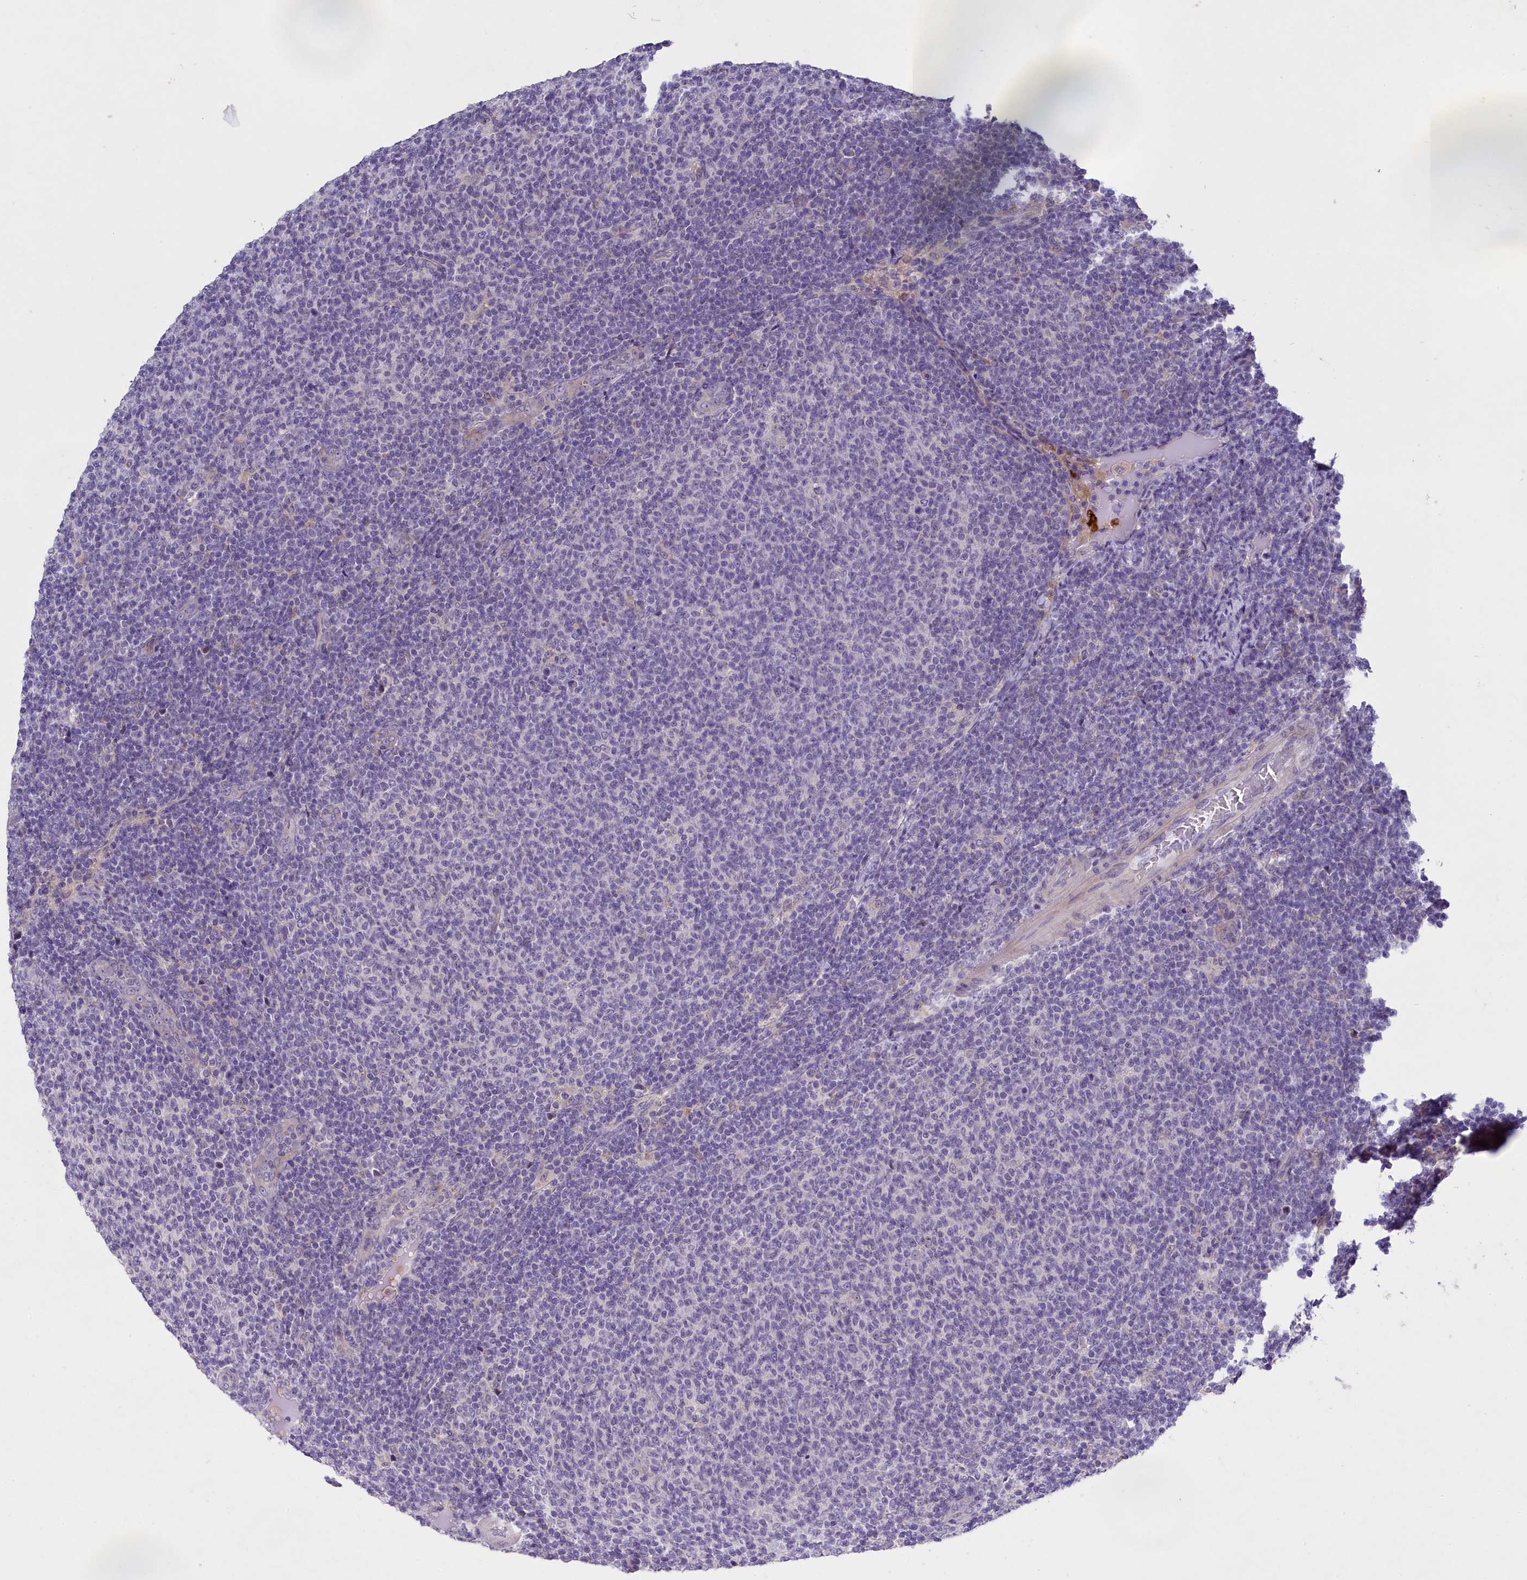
{"staining": {"intensity": "negative", "quantity": "none", "location": "none"}, "tissue": "lymphoma", "cell_type": "Tumor cells", "image_type": "cancer", "snomed": [{"axis": "morphology", "description": "Malignant lymphoma, non-Hodgkin's type, Low grade"}, {"axis": "topography", "description": "Lymph node"}], "caption": "The immunohistochemistry (IHC) image has no significant staining in tumor cells of malignant lymphoma, non-Hodgkin's type (low-grade) tissue. Brightfield microscopy of IHC stained with DAB (brown) and hematoxylin (blue), captured at high magnification.", "gene": "ENPP6", "patient": {"sex": "male", "age": 66}}